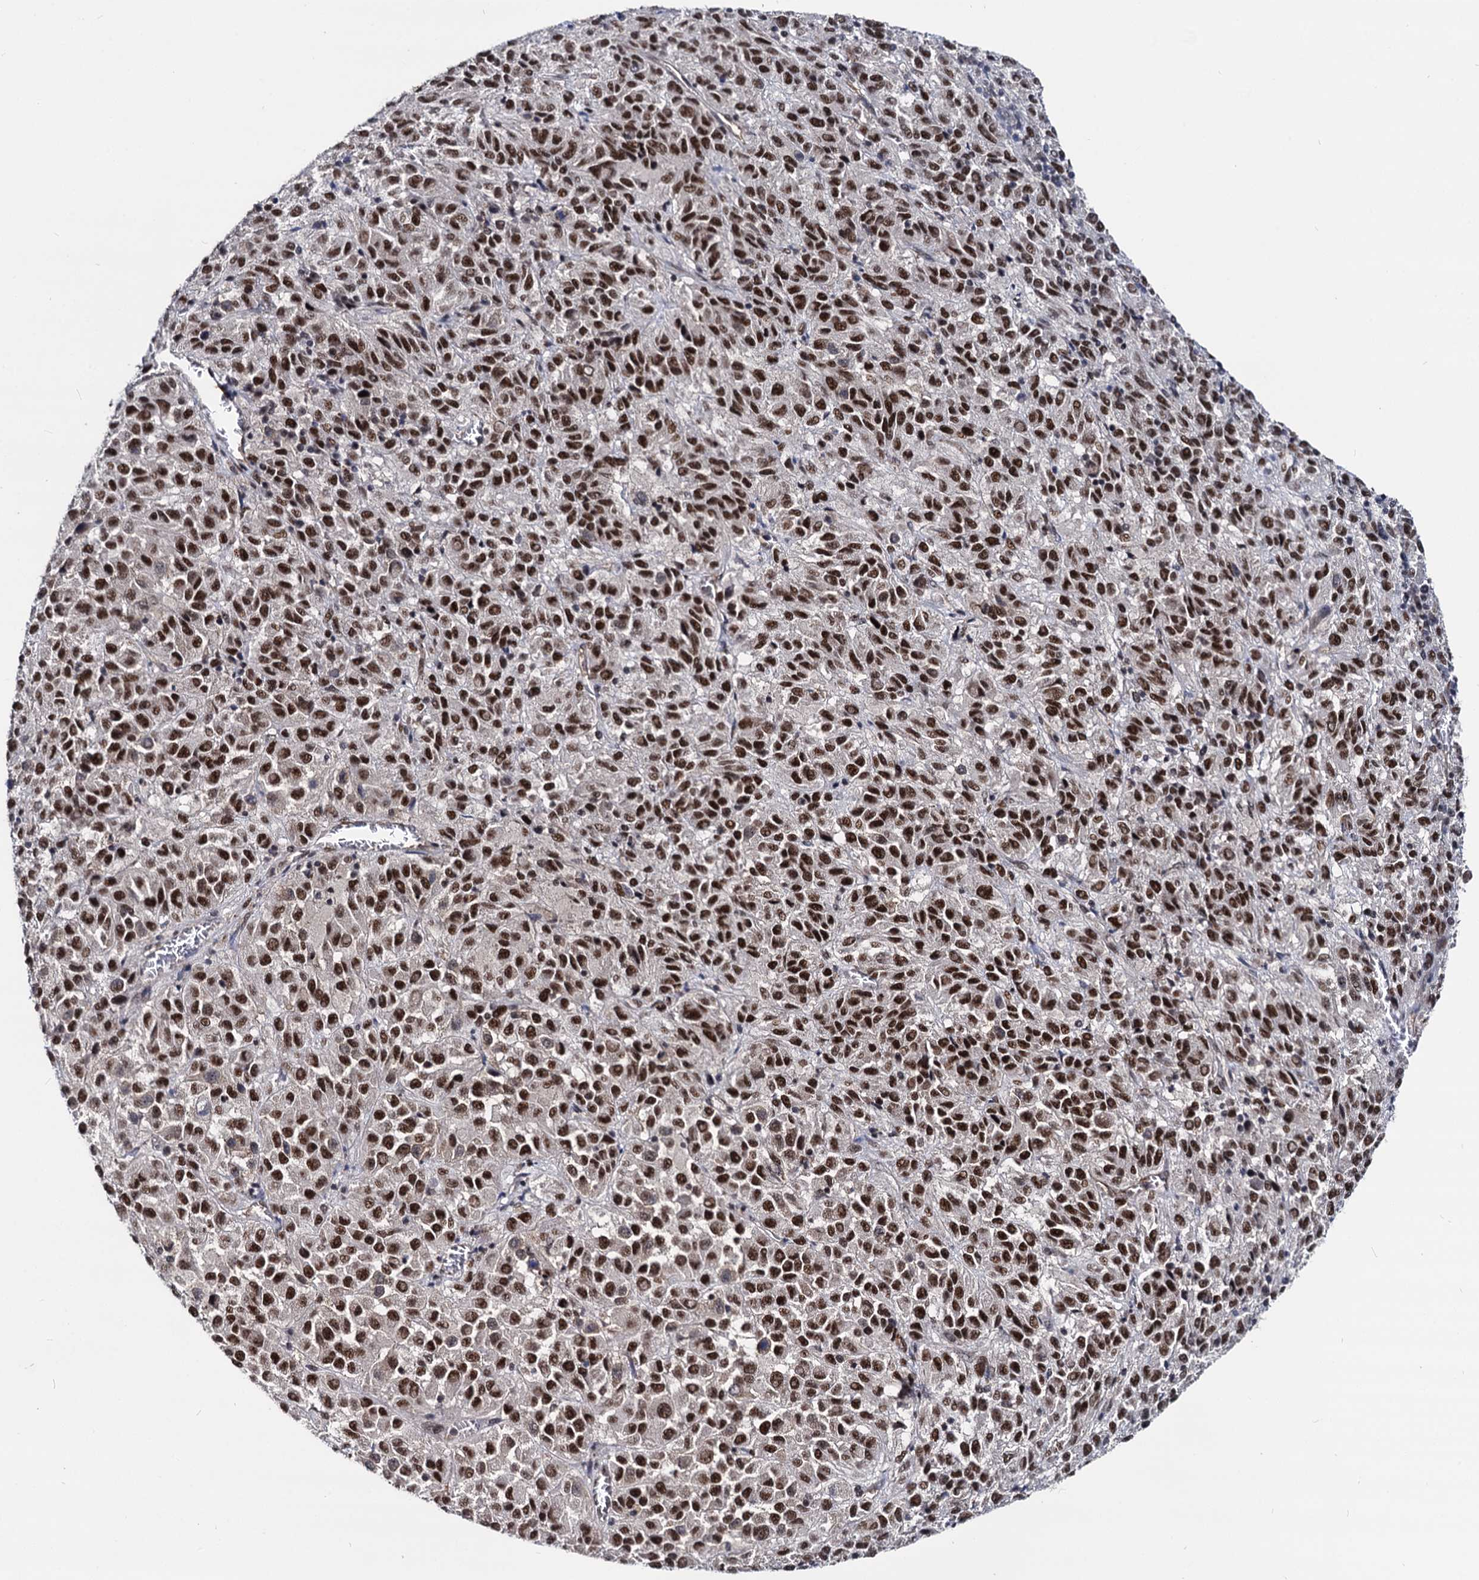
{"staining": {"intensity": "strong", "quantity": ">75%", "location": "nuclear"}, "tissue": "melanoma", "cell_type": "Tumor cells", "image_type": "cancer", "snomed": [{"axis": "morphology", "description": "Malignant melanoma, Metastatic site"}, {"axis": "topography", "description": "Lung"}], "caption": "Human melanoma stained for a protein (brown) shows strong nuclear positive staining in about >75% of tumor cells.", "gene": "GALNT11", "patient": {"sex": "male", "age": 64}}